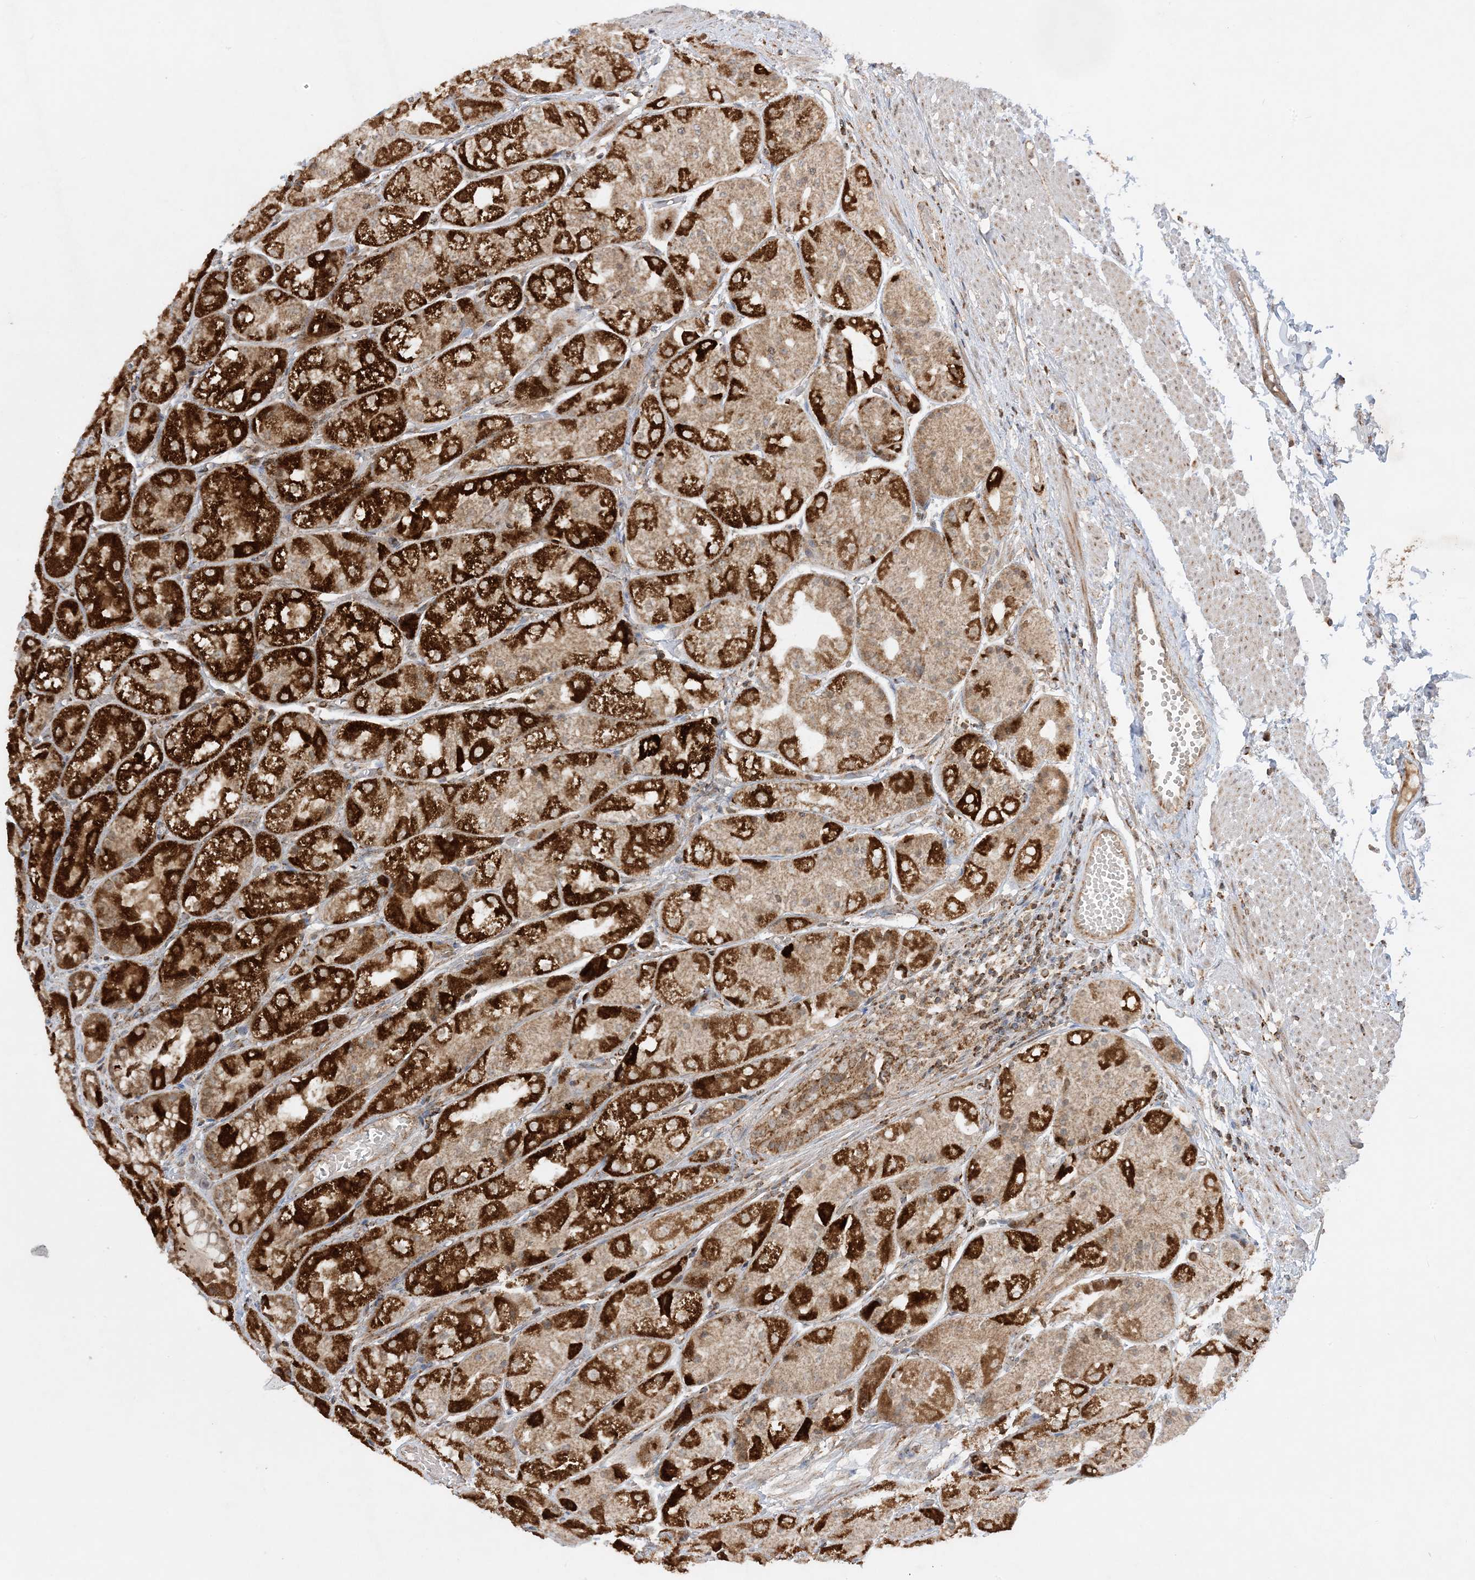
{"staining": {"intensity": "strong", "quantity": ">75%", "location": "cytoplasmic/membranous"}, "tissue": "stomach", "cell_type": "Glandular cells", "image_type": "normal", "snomed": [{"axis": "morphology", "description": "Normal tissue, NOS"}, {"axis": "topography", "description": "Stomach, upper"}], "caption": "An immunohistochemistry (IHC) histopathology image of unremarkable tissue is shown. Protein staining in brown labels strong cytoplasmic/membranous positivity in stomach within glandular cells. Immunohistochemistry (ihc) stains the protein of interest in brown and the nuclei are stained blue.", "gene": "NDUFAF3", "patient": {"sex": "male", "age": 72}}